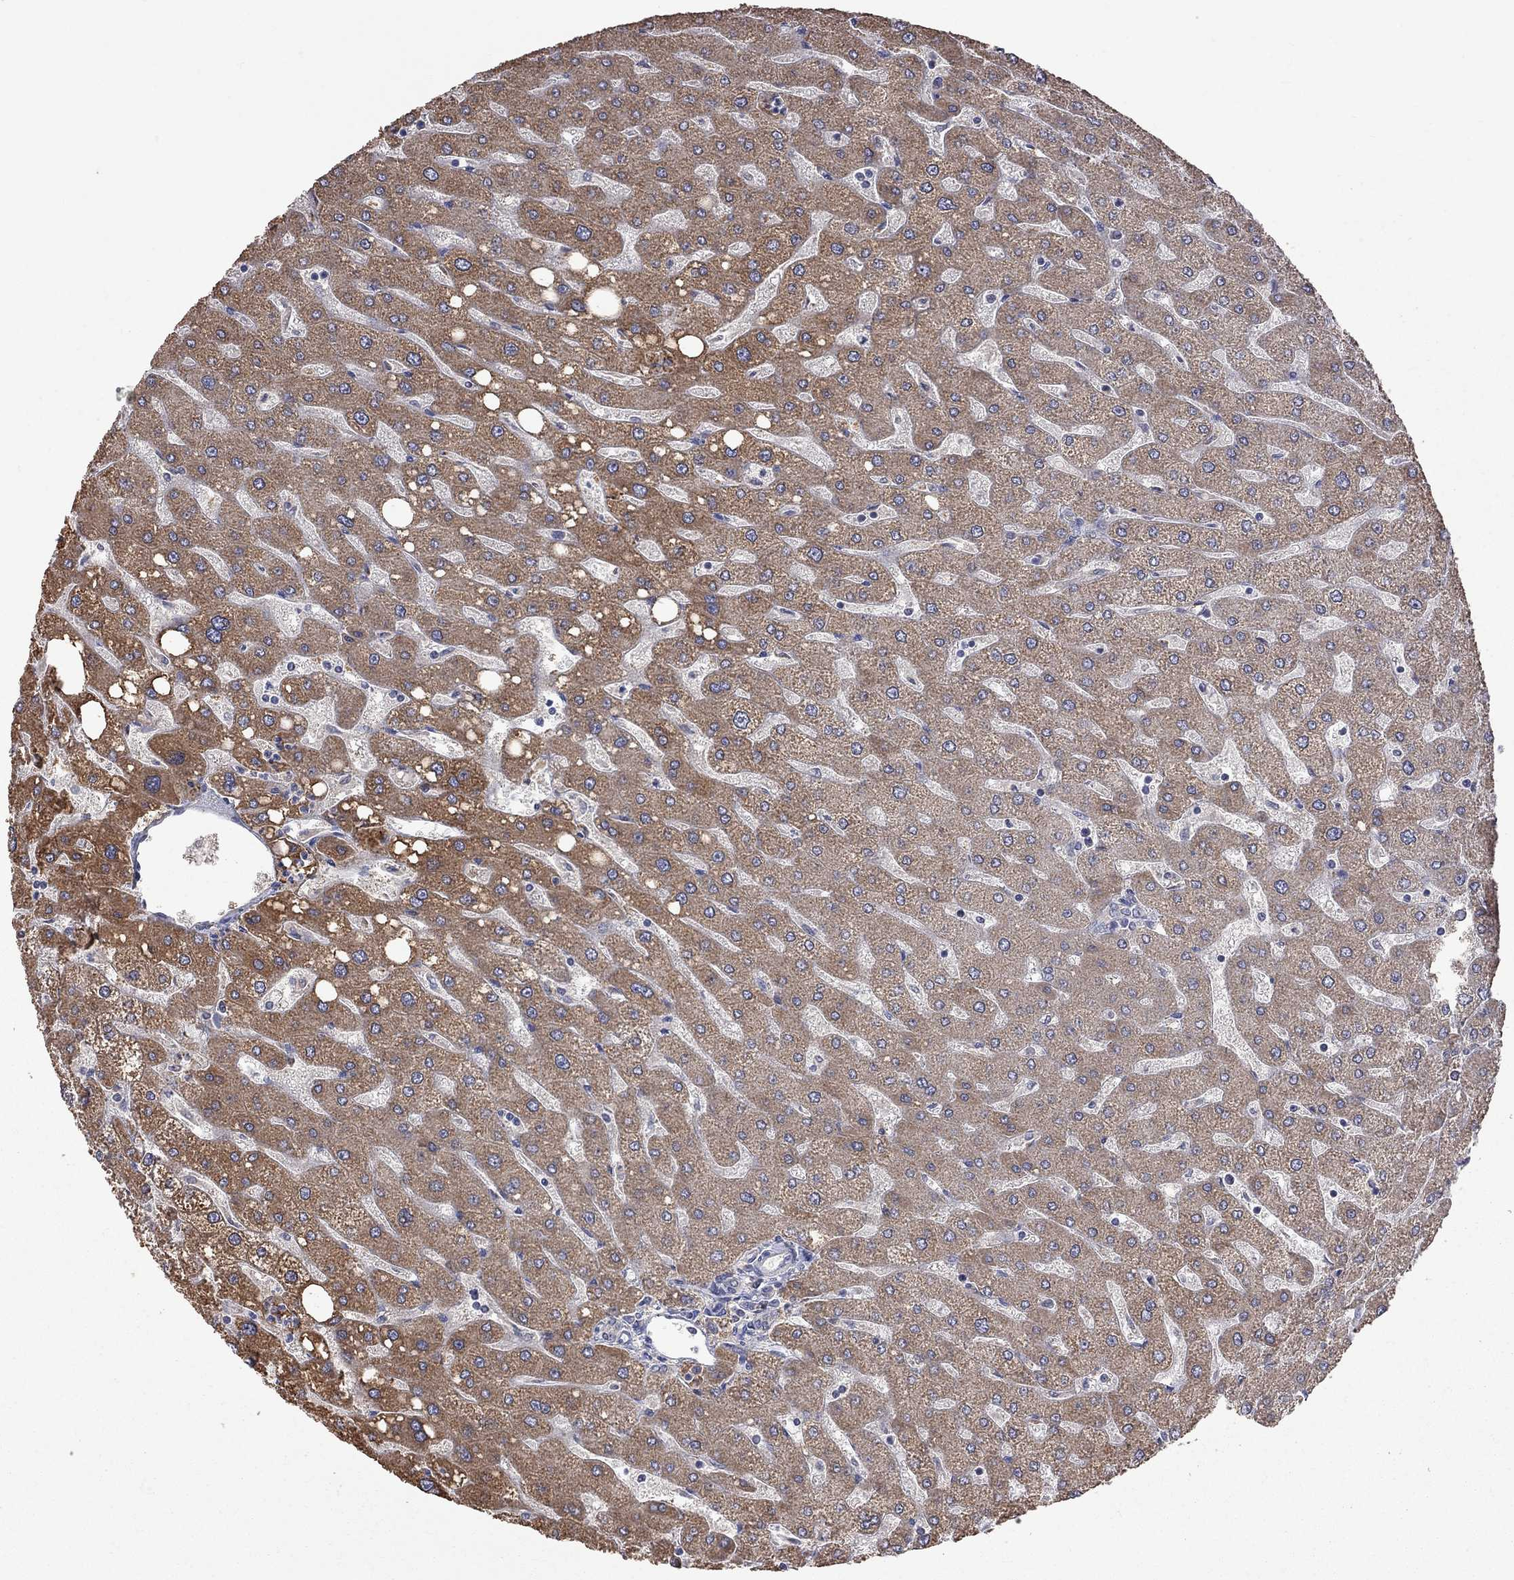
{"staining": {"intensity": "negative", "quantity": "none", "location": "none"}, "tissue": "liver", "cell_type": "Cholangiocytes", "image_type": "normal", "snomed": [{"axis": "morphology", "description": "Normal tissue, NOS"}, {"axis": "topography", "description": "Liver"}], "caption": "Cholangiocytes show no significant positivity in unremarkable liver. The staining was performed using DAB (3,3'-diaminobenzidine) to visualize the protein expression in brown, while the nuclei were stained in blue with hematoxylin (Magnification: 20x).", "gene": "HTR6", "patient": {"sex": "male", "age": 67}}